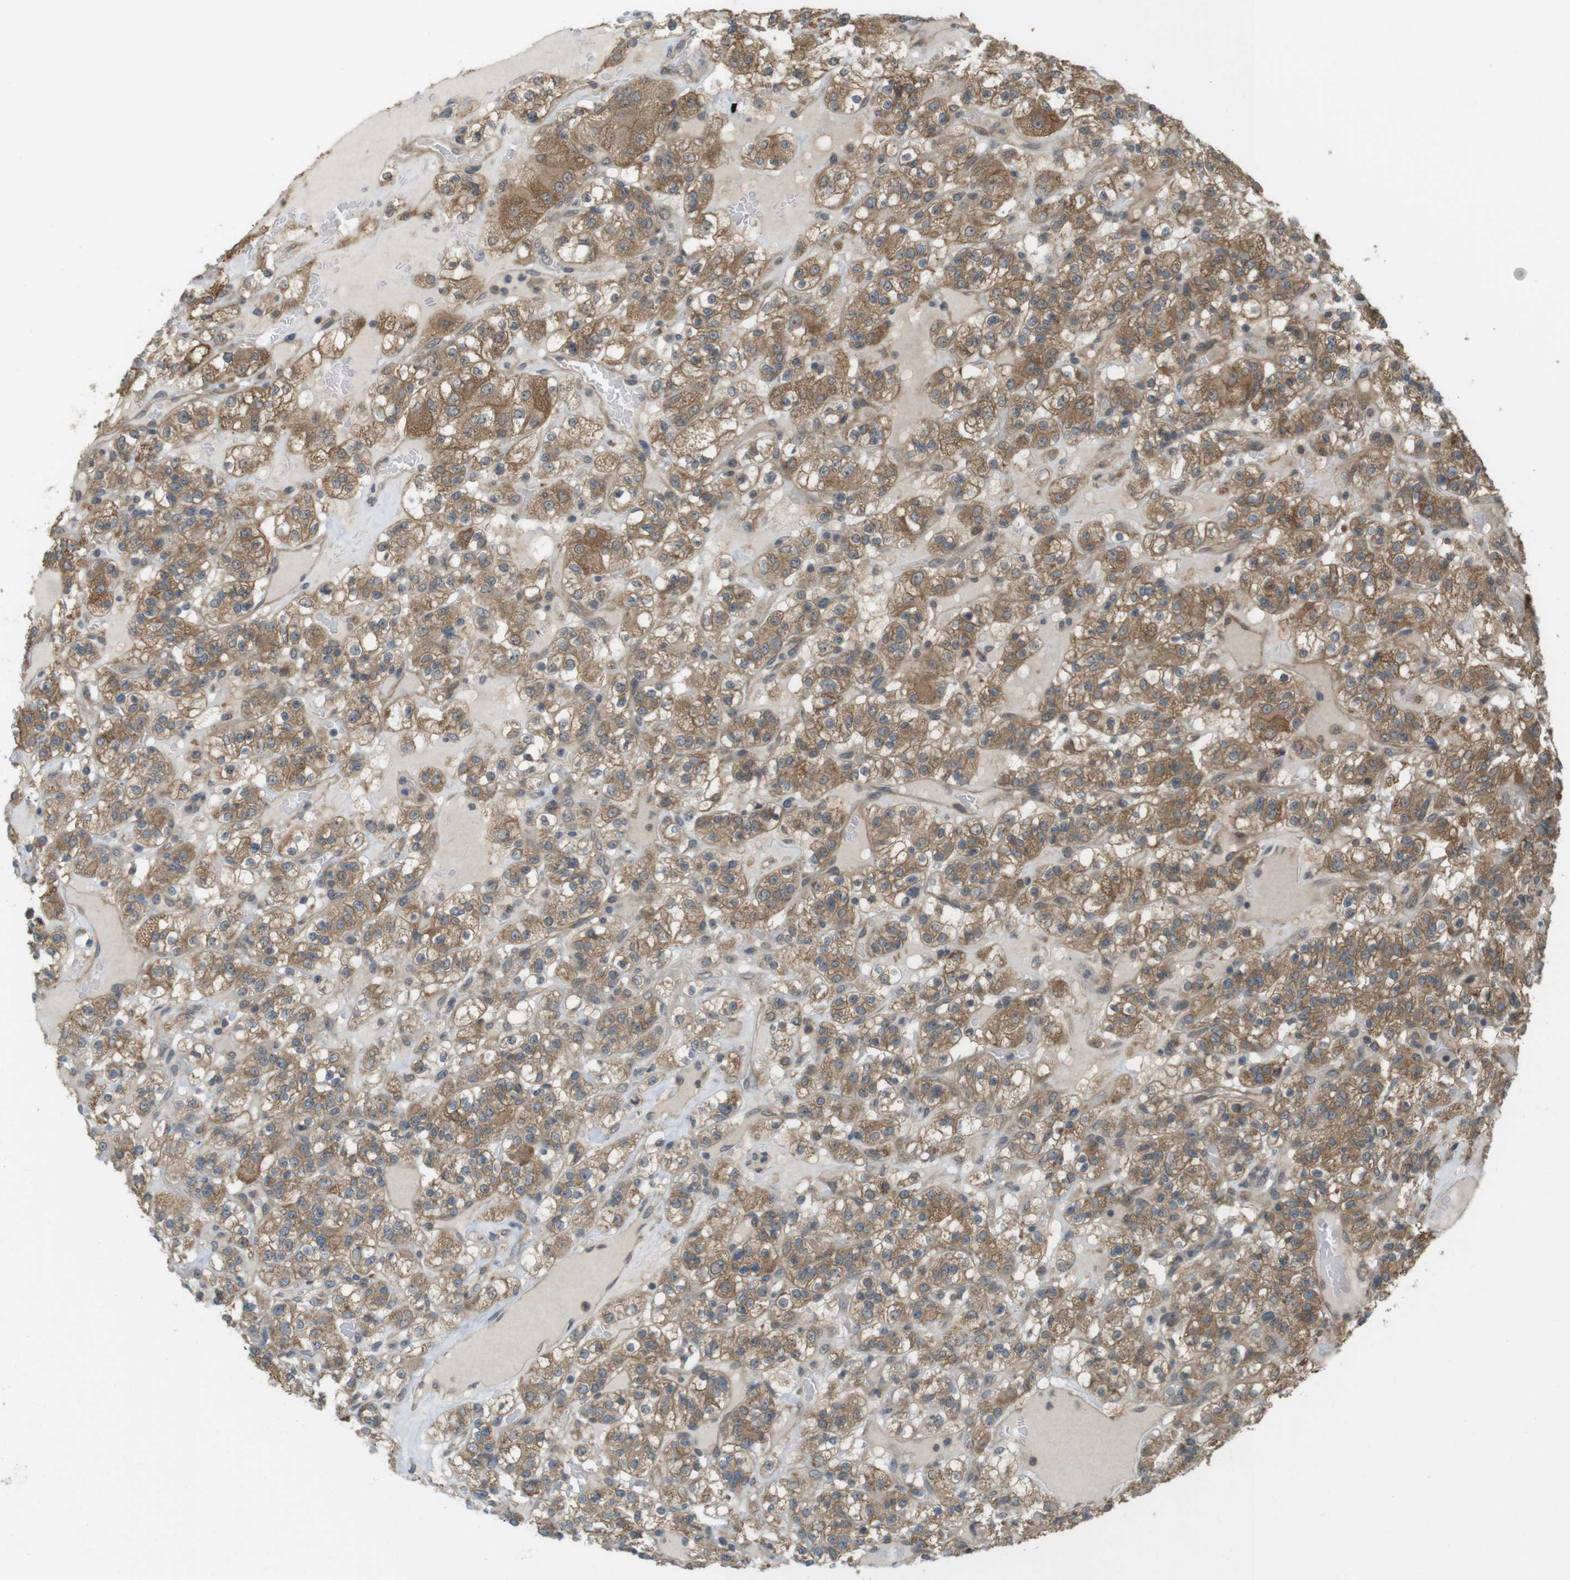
{"staining": {"intensity": "moderate", "quantity": ">75%", "location": "cytoplasmic/membranous"}, "tissue": "renal cancer", "cell_type": "Tumor cells", "image_type": "cancer", "snomed": [{"axis": "morphology", "description": "Normal tissue, NOS"}, {"axis": "morphology", "description": "Adenocarcinoma, NOS"}, {"axis": "topography", "description": "Kidney"}], "caption": "DAB (3,3'-diaminobenzidine) immunohistochemical staining of renal cancer reveals moderate cytoplasmic/membranous protein expression in approximately >75% of tumor cells.", "gene": "RNF130", "patient": {"sex": "female", "age": 72}}